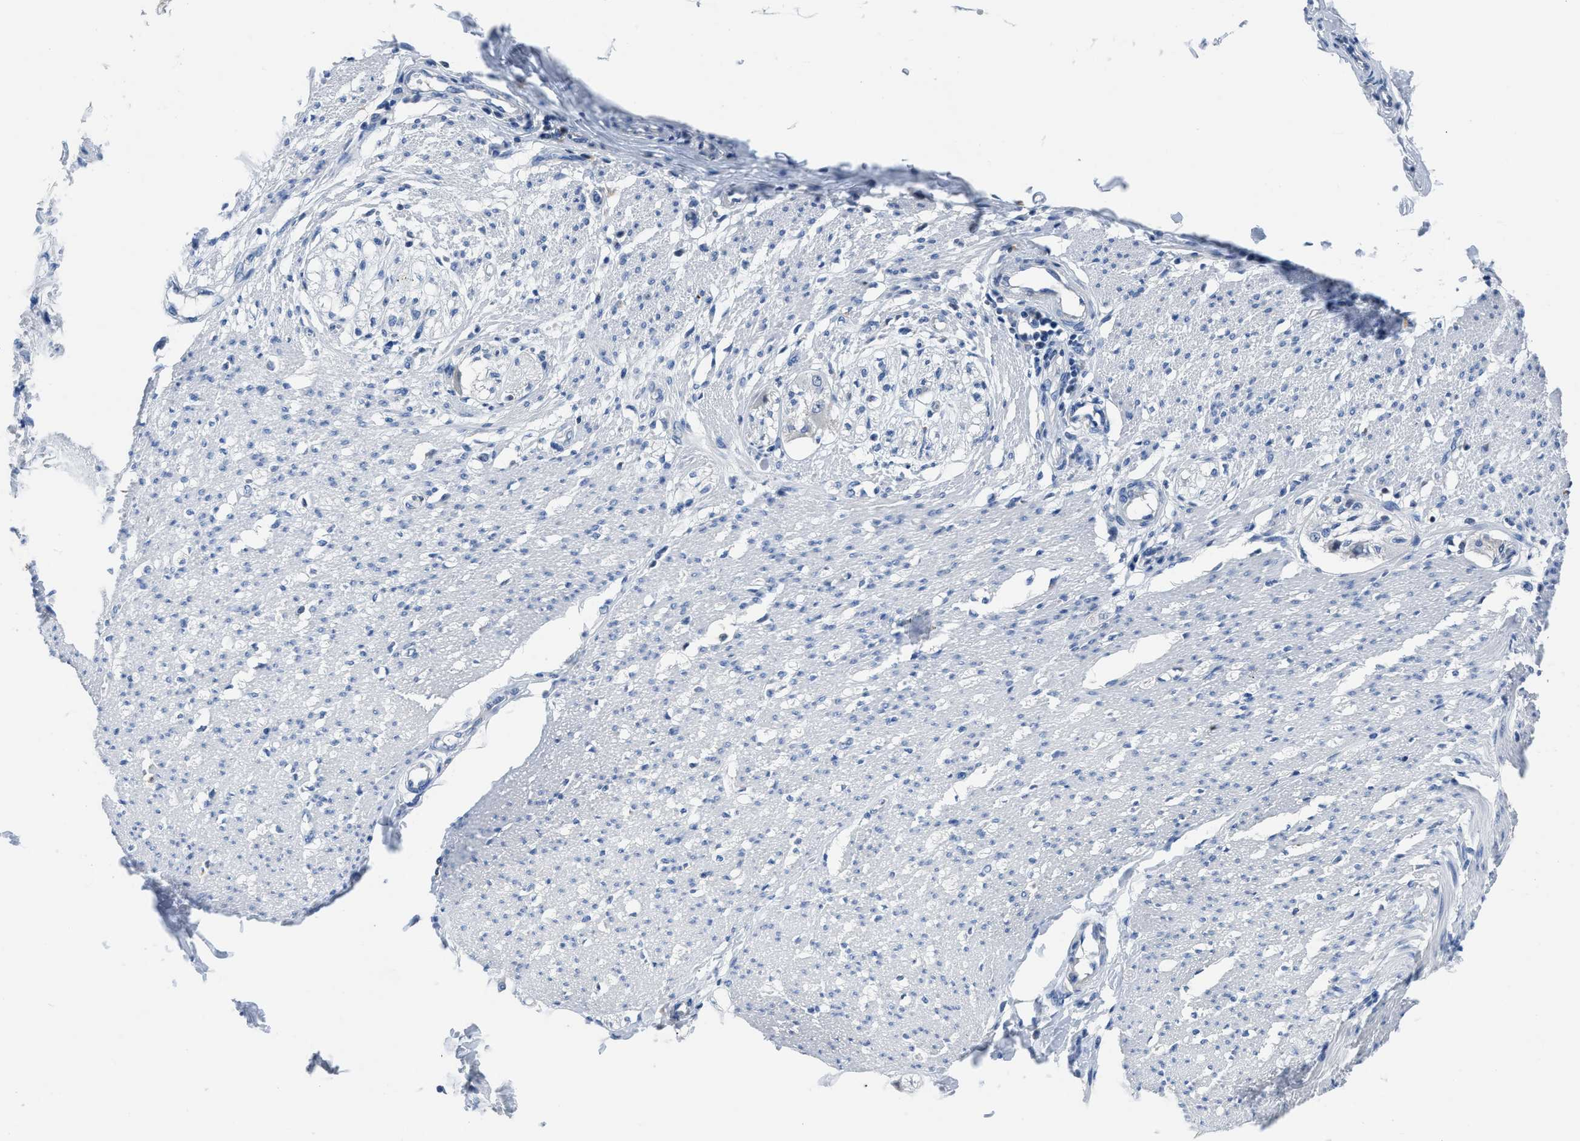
{"staining": {"intensity": "negative", "quantity": "none", "location": "none"}, "tissue": "smooth muscle", "cell_type": "Smooth muscle cells", "image_type": "normal", "snomed": [{"axis": "morphology", "description": "Normal tissue, NOS"}, {"axis": "morphology", "description": "Adenocarcinoma, NOS"}, {"axis": "topography", "description": "Colon"}, {"axis": "topography", "description": "Peripheral nerve tissue"}], "caption": "DAB immunohistochemical staining of unremarkable human smooth muscle shows no significant staining in smooth muscle cells.", "gene": "ETFA", "patient": {"sex": "male", "age": 14}}